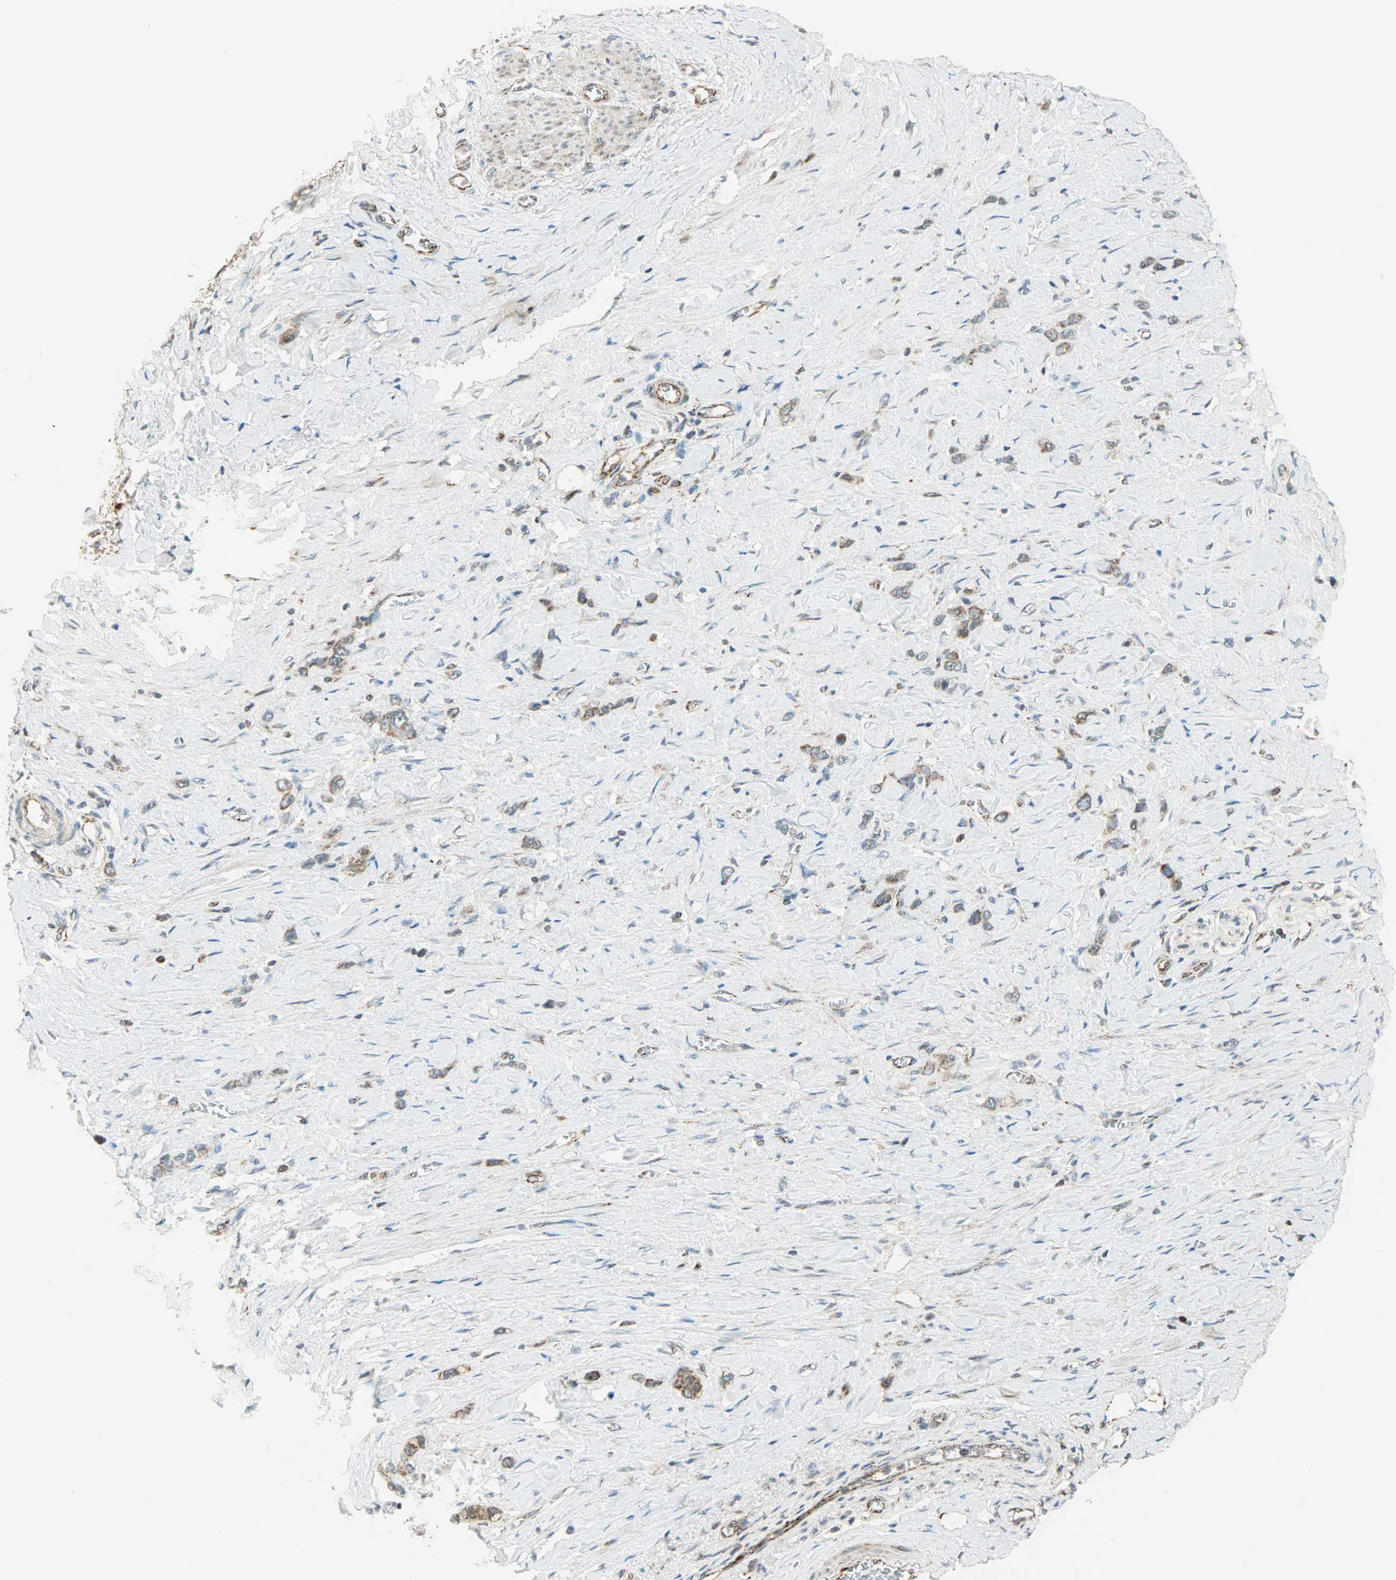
{"staining": {"intensity": "moderate", "quantity": ">75%", "location": "cytoplasmic/membranous"}, "tissue": "stomach cancer", "cell_type": "Tumor cells", "image_type": "cancer", "snomed": [{"axis": "morphology", "description": "Normal tissue, NOS"}, {"axis": "morphology", "description": "Adenocarcinoma, NOS"}, {"axis": "morphology", "description": "Adenocarcinoma, High grade"}, {"axis": "topography", "description": "Stomach, upper"}, {"axis": "topography", "description": "Stomach"}], "caption": "Tumor cells exhibit moderate cytoplasmic/membranous positivity in approximately >75% of cells in stomach cancer.", "gene": "SPRY4", "patient": {"sex": "female", "age": 65}}